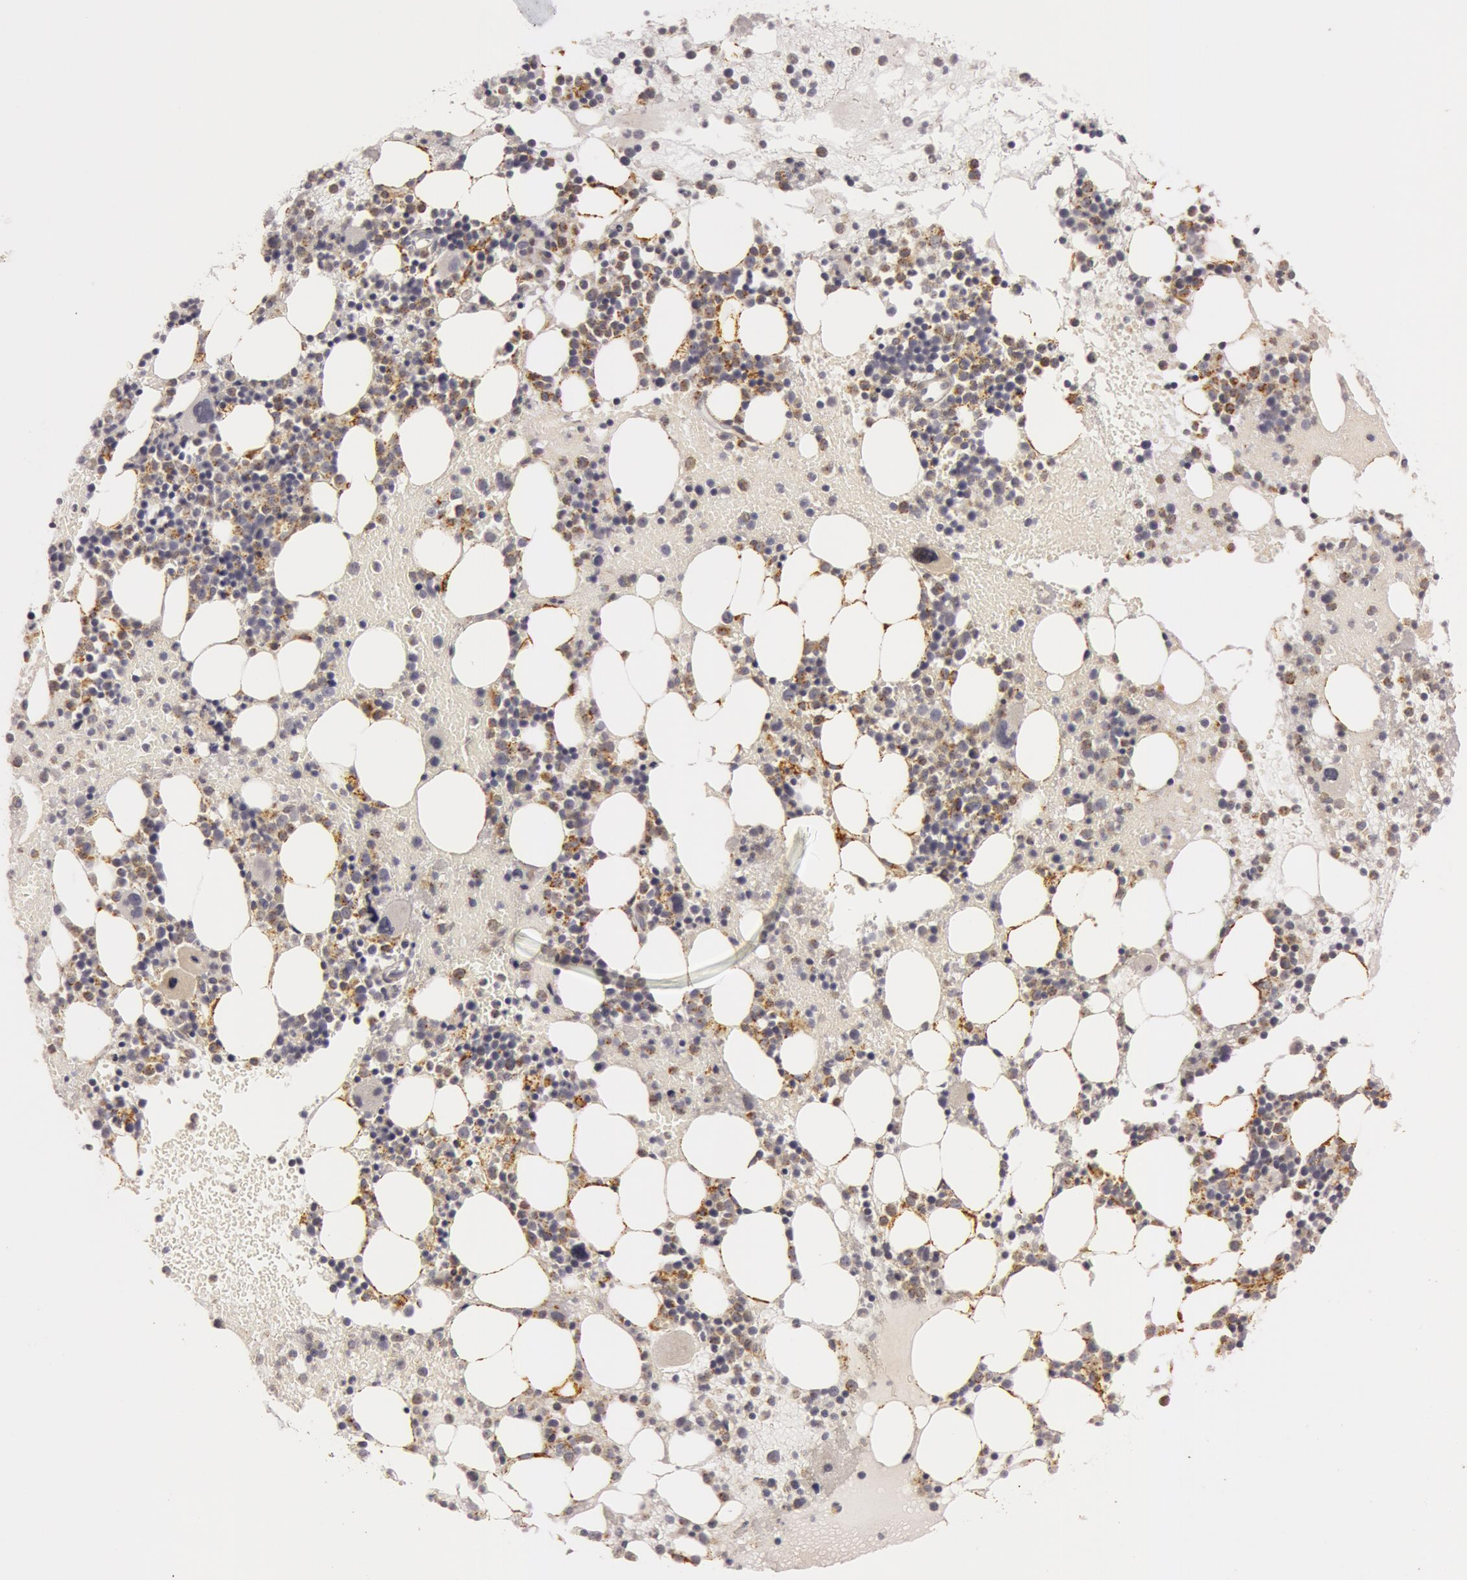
{"staining": {"intensity": "negative", "quantity": "none", "location": "none"}, "tissue": "bone marrow", "cell_type": "Hematopoietic cells", "image_type": "normal", "snomed": [{"axis": "morphology", "description": "Normal tissue, NOS"}, {"axis": "topography", "description": "Bone marrow"}], "caption": "Image shows no significant protein positivity in hematopoietic cells of unremarkable bone marrow.", "gene": "C7", "patient": {"sex": "male", "age": 15}}